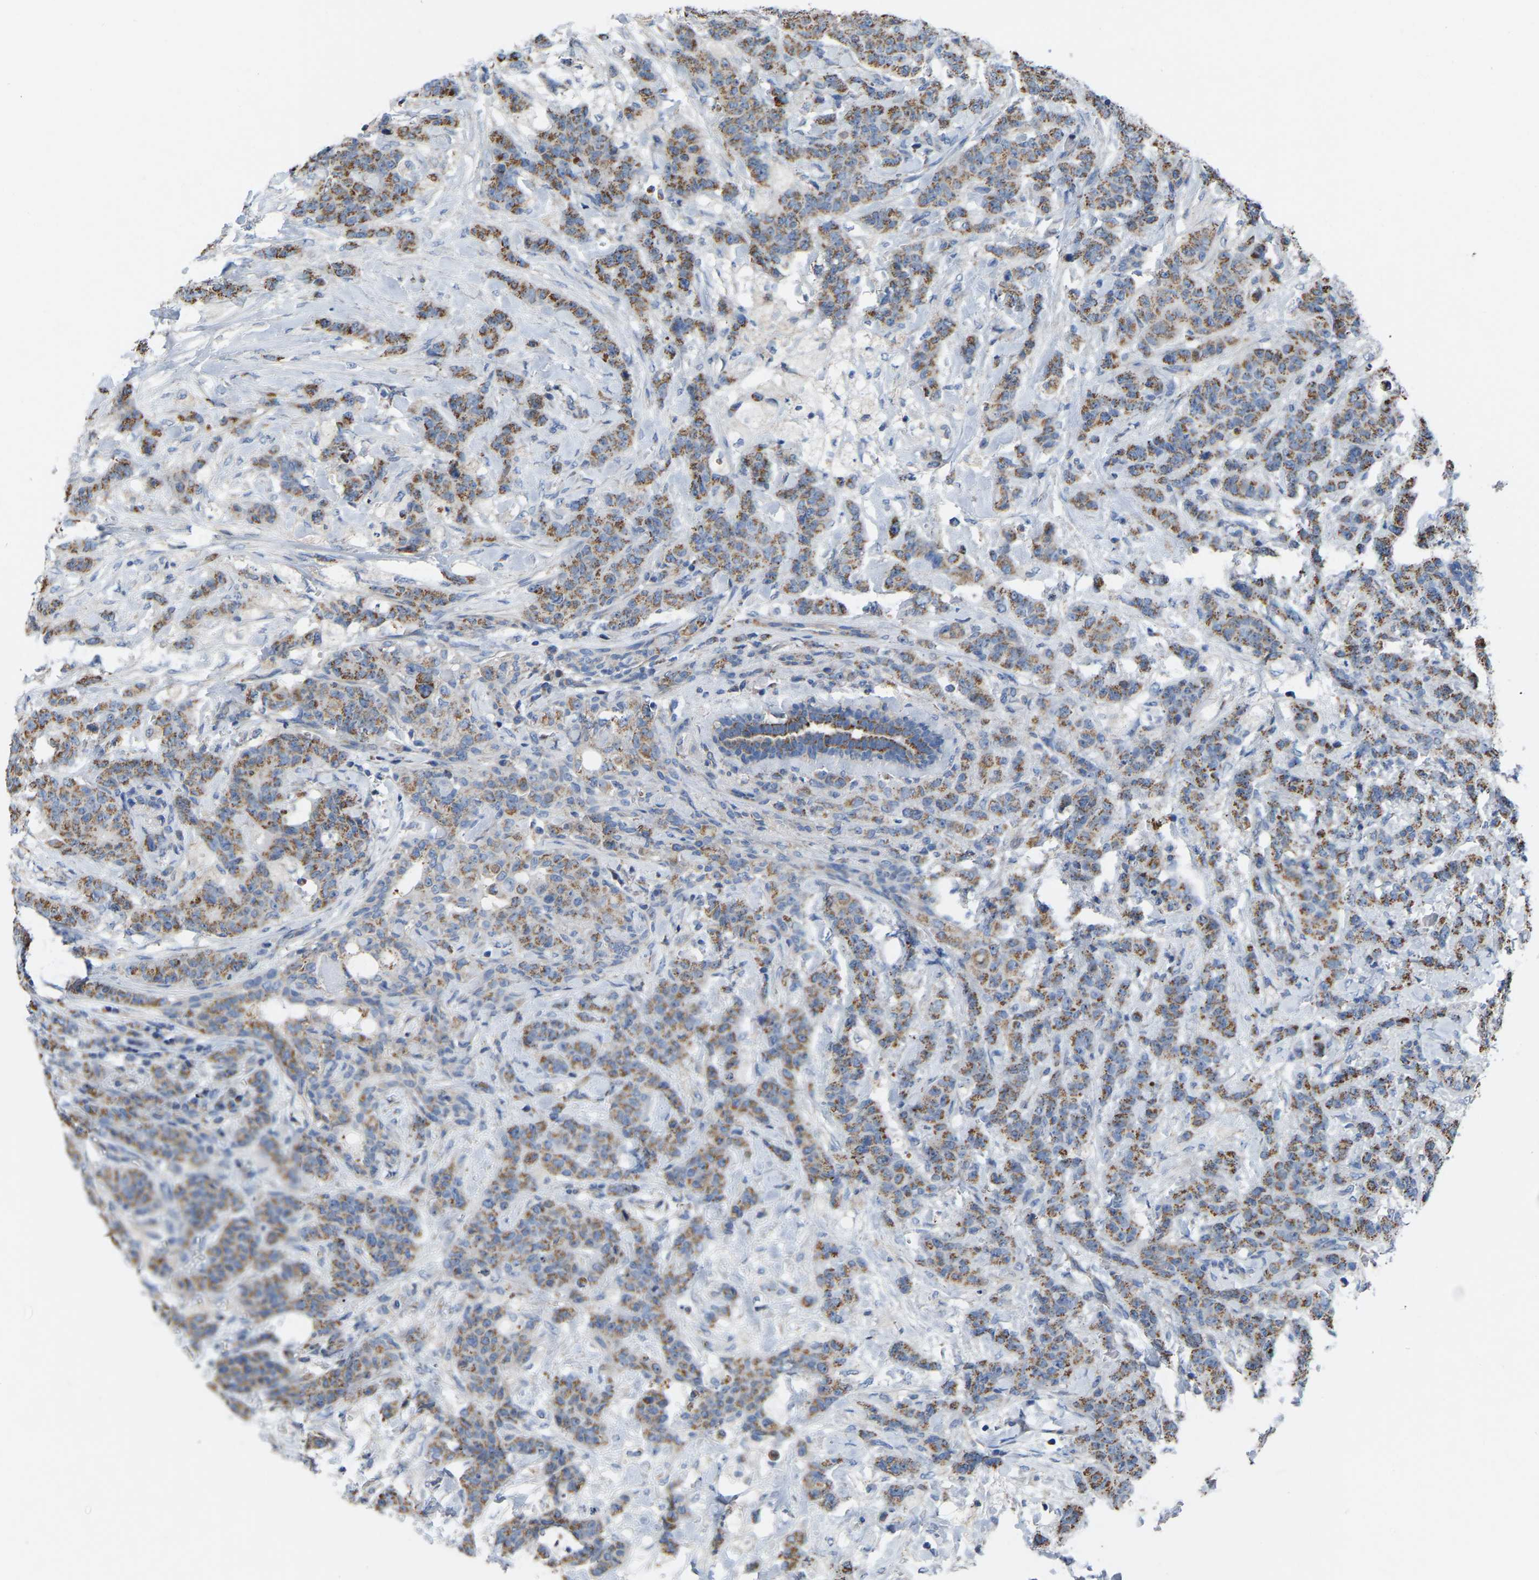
{"staining": {"intensity": "moderate", "quantity": ">75%", "location": "cytoplasmic/membranous"}, "tissue": "breast cancer", "cell_type": "Tumor cells", "image_type": "cancer", "snomed": [{"axis": "morphology", "description": "Normal tissue, NOS"}, {"axis": "morphology", "description": "Duct carcinoma"}, {"axis": "topography", "description": "Breast"}], "caption": "Tumor cells display medium levels of moderate cytoplasmic/membranous staining in approximately >75% of cells in breast invasive ductal carcinoma.", "gene": "BCL10", "patient": {"sex": "female", "age": 40}}